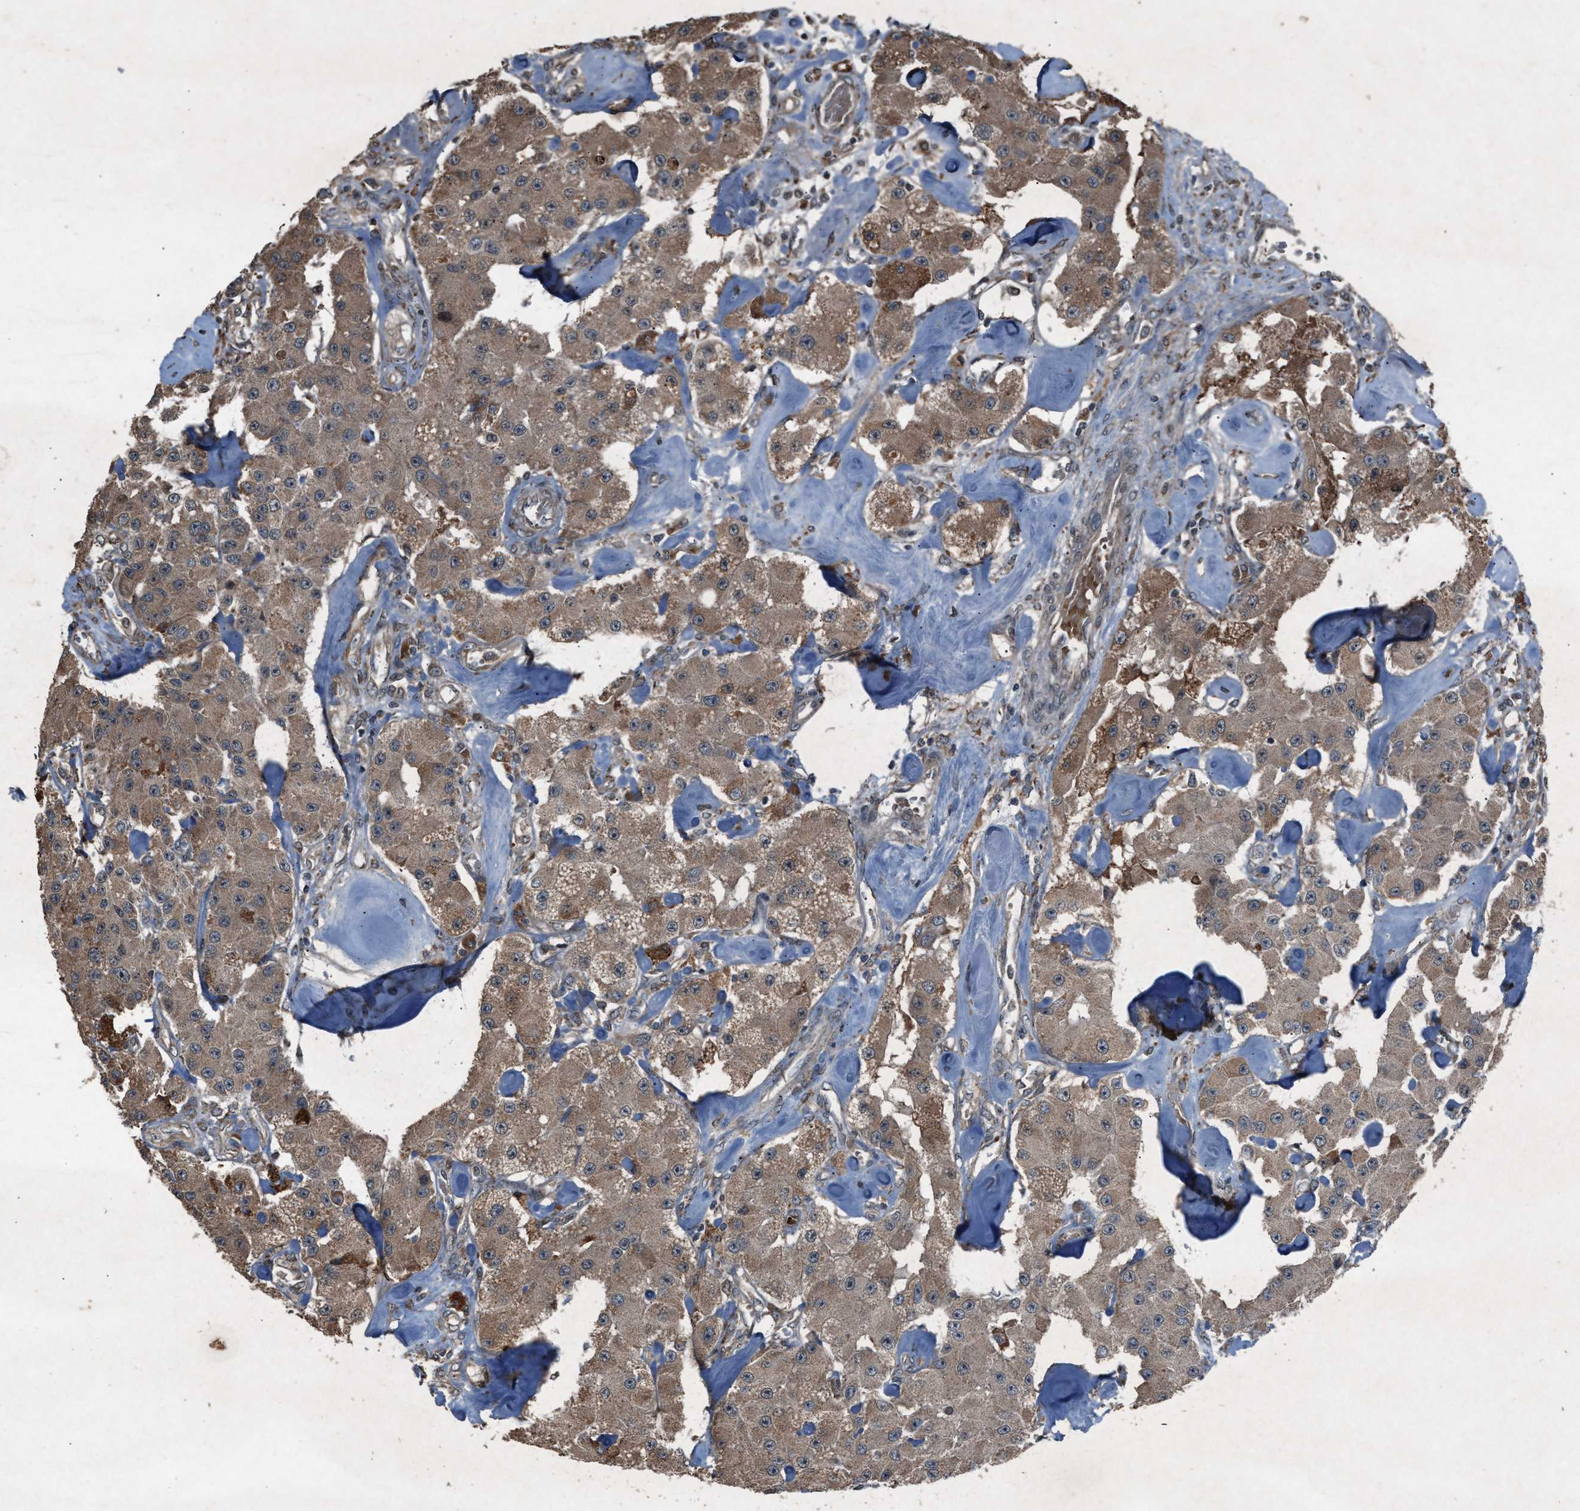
{"staining": {"intensity": "weak", "quantity": ">75%", "location": "cytoplasmic/membranous"}, "tissue": "carcinoid", "cell_type": "Tumor cells", "image_type": "cancer", "snomed": [{"axis": "morphology", "description": "Carcinoid, malignant, NOS"}, {"axis": "topography", "description": "Pancreas"}], "caption": "Brown immunohistochemical staining in human carcinoid (malignant) displays weak cytoplasmic/membranous expression in about >75% of tumor cells. (Brightfield microscopy of DAB IHC at high magnification).", "gene": "CALR", "patient": {"sex": "male", "age": 41}}